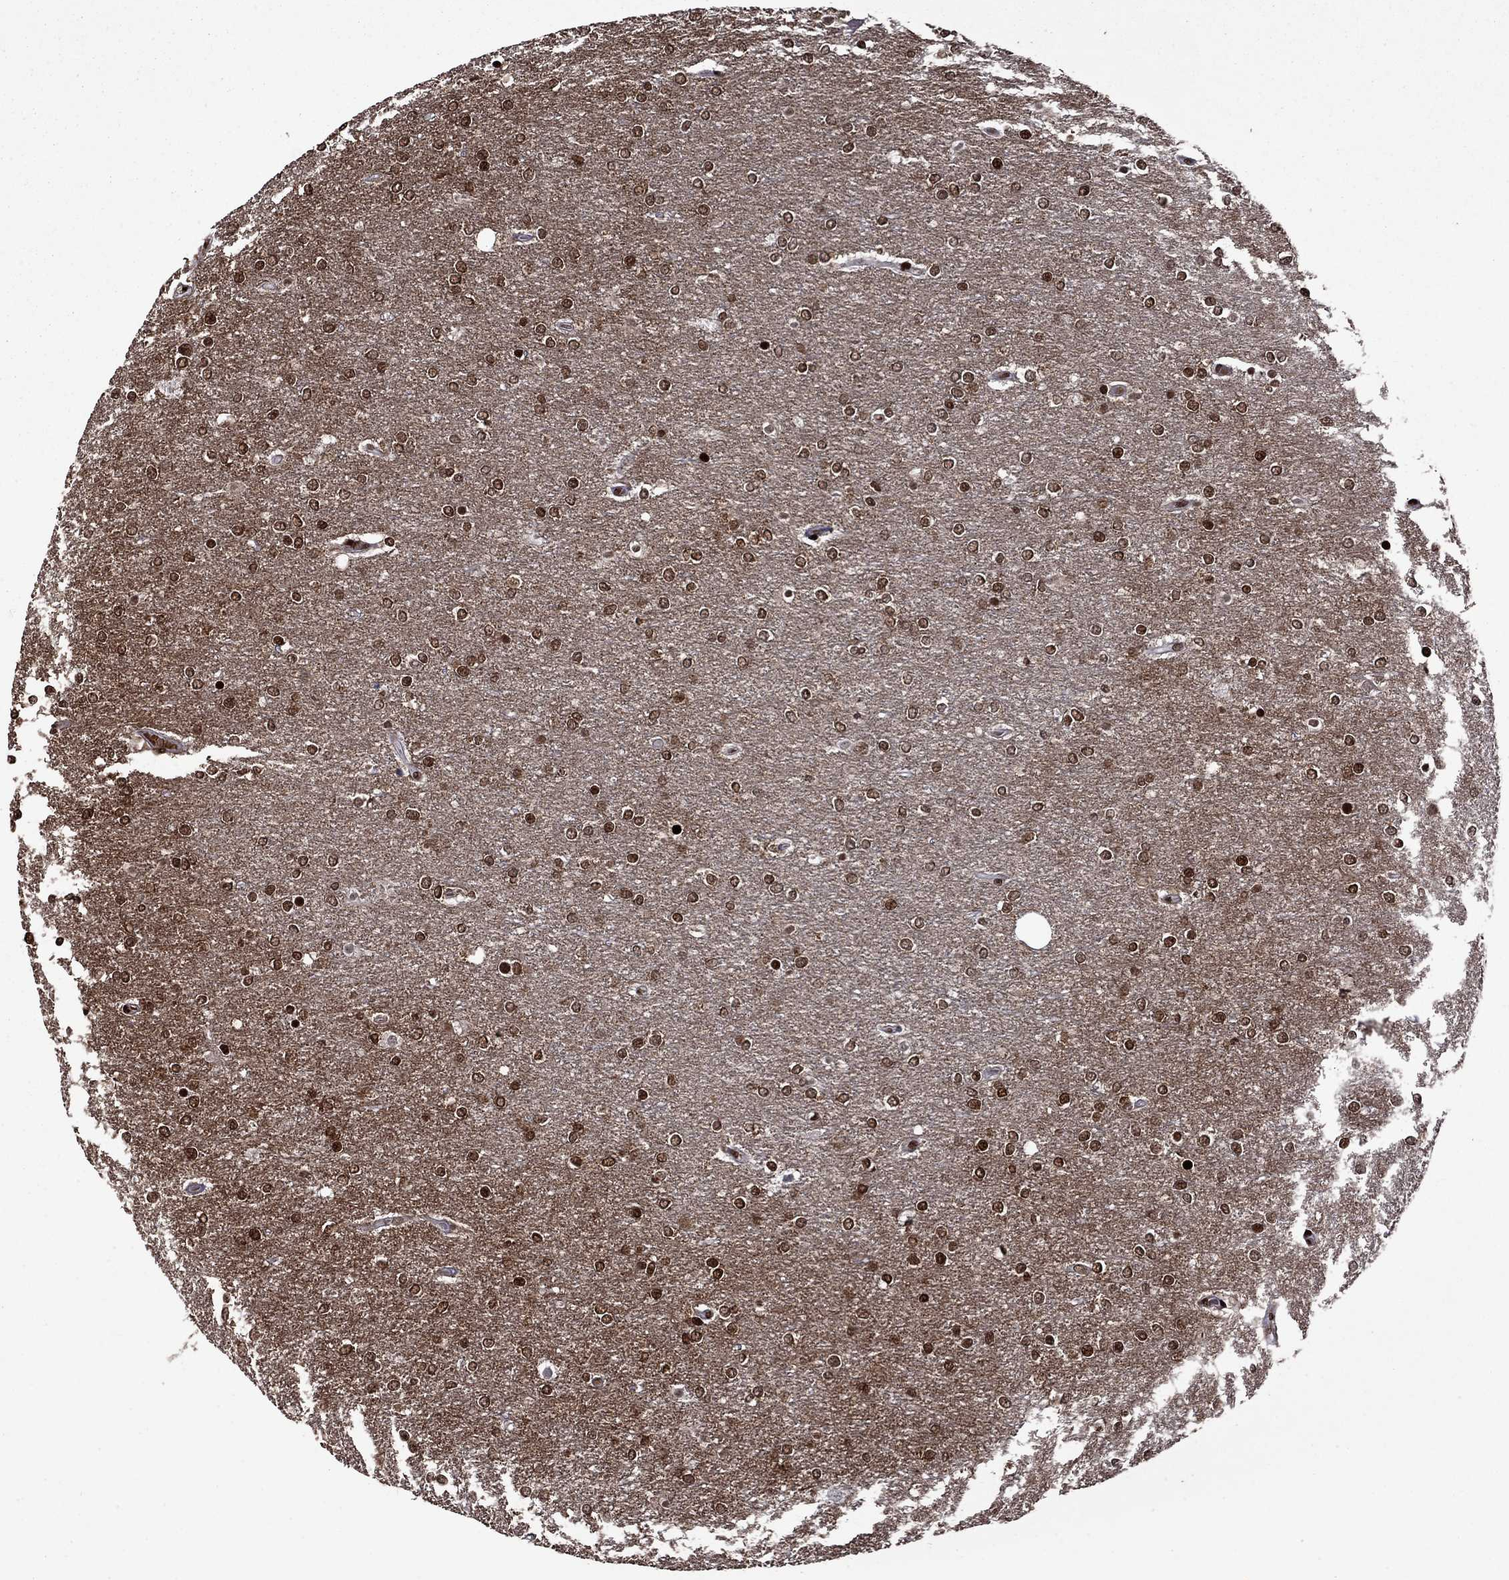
{"staining": {"intensity": "strong", "quantity": ">75%", "location": "nuclear"}, "tissue": "glioma", "cell_type": "Tumor cells", "image_type": "cancer", "snomed": [{"axis": "morphology", "description": "Glioma, malignant, High grade"}, {"axis": "topography", "description": "Brain"}], "caption": "Protein analysis of malignant high-grade glioma tissue displays strong nuclear staining in about >75% of tumor cells.", "gene": "LIMK1", "patient": {"sex": "female", "age": 61}}